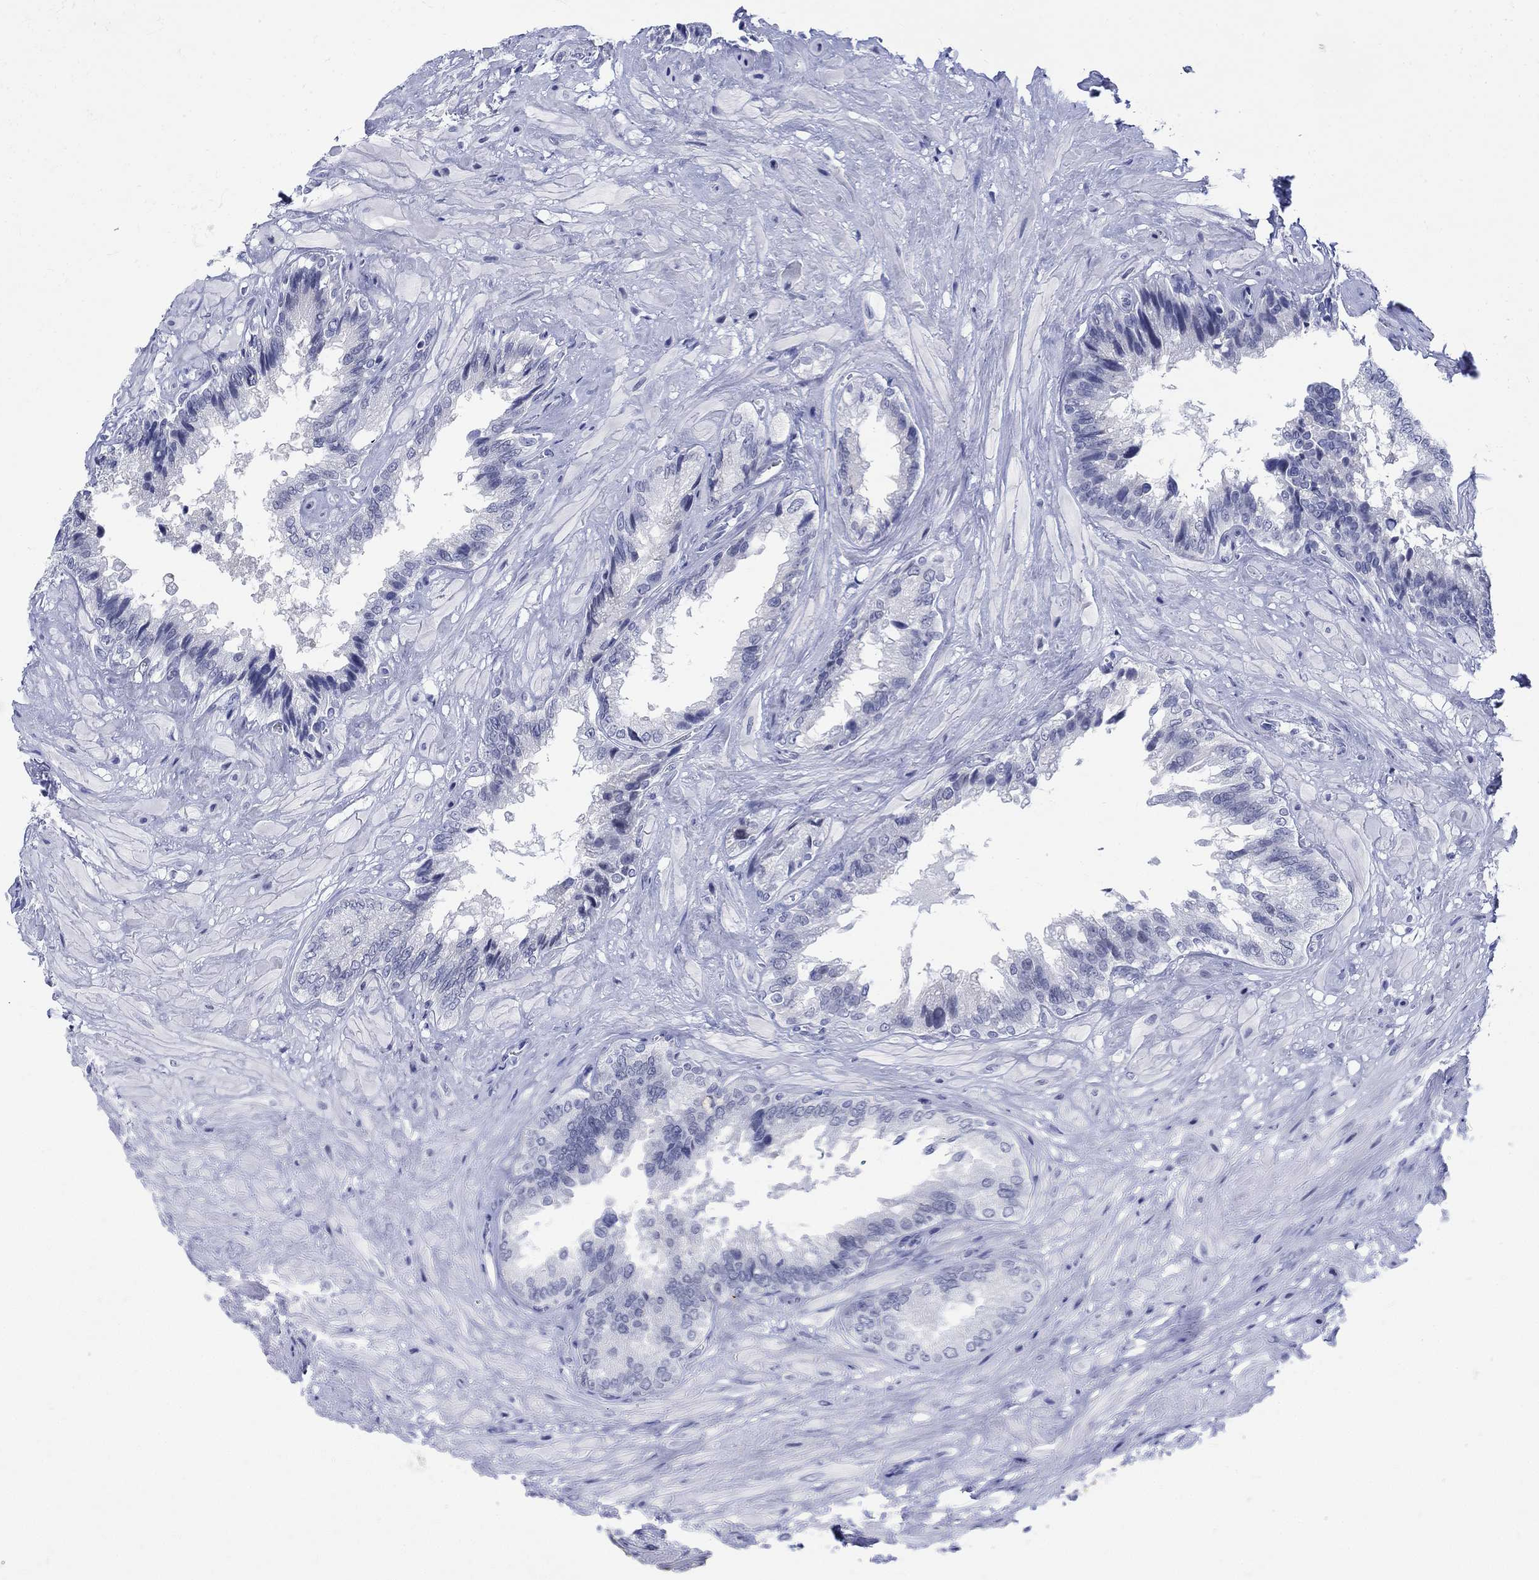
{"staining": {"intensity": "negative", "quantity": "none", "location": "none"}, "tissue": "seminal vesicle", "cell_type": "Glandular cells", "image_type": "normal", "snomed": [{"axis": "morphology", "description": "Normal tissue, NOS"}, {"axis": "topography", "description": "Seminal veicle"}], "caption": "Immunohistochemistry (IHC) of normal seminal vesicle exhibits no positivity in glandular cells. (DAB (3,3'-diaminobenzidine) immunohistochemistry (IHC) visualized using brightfield microscopy, high magnification).", "gene": "KRT76", "patient": {"sex": "male", "age": 67}}